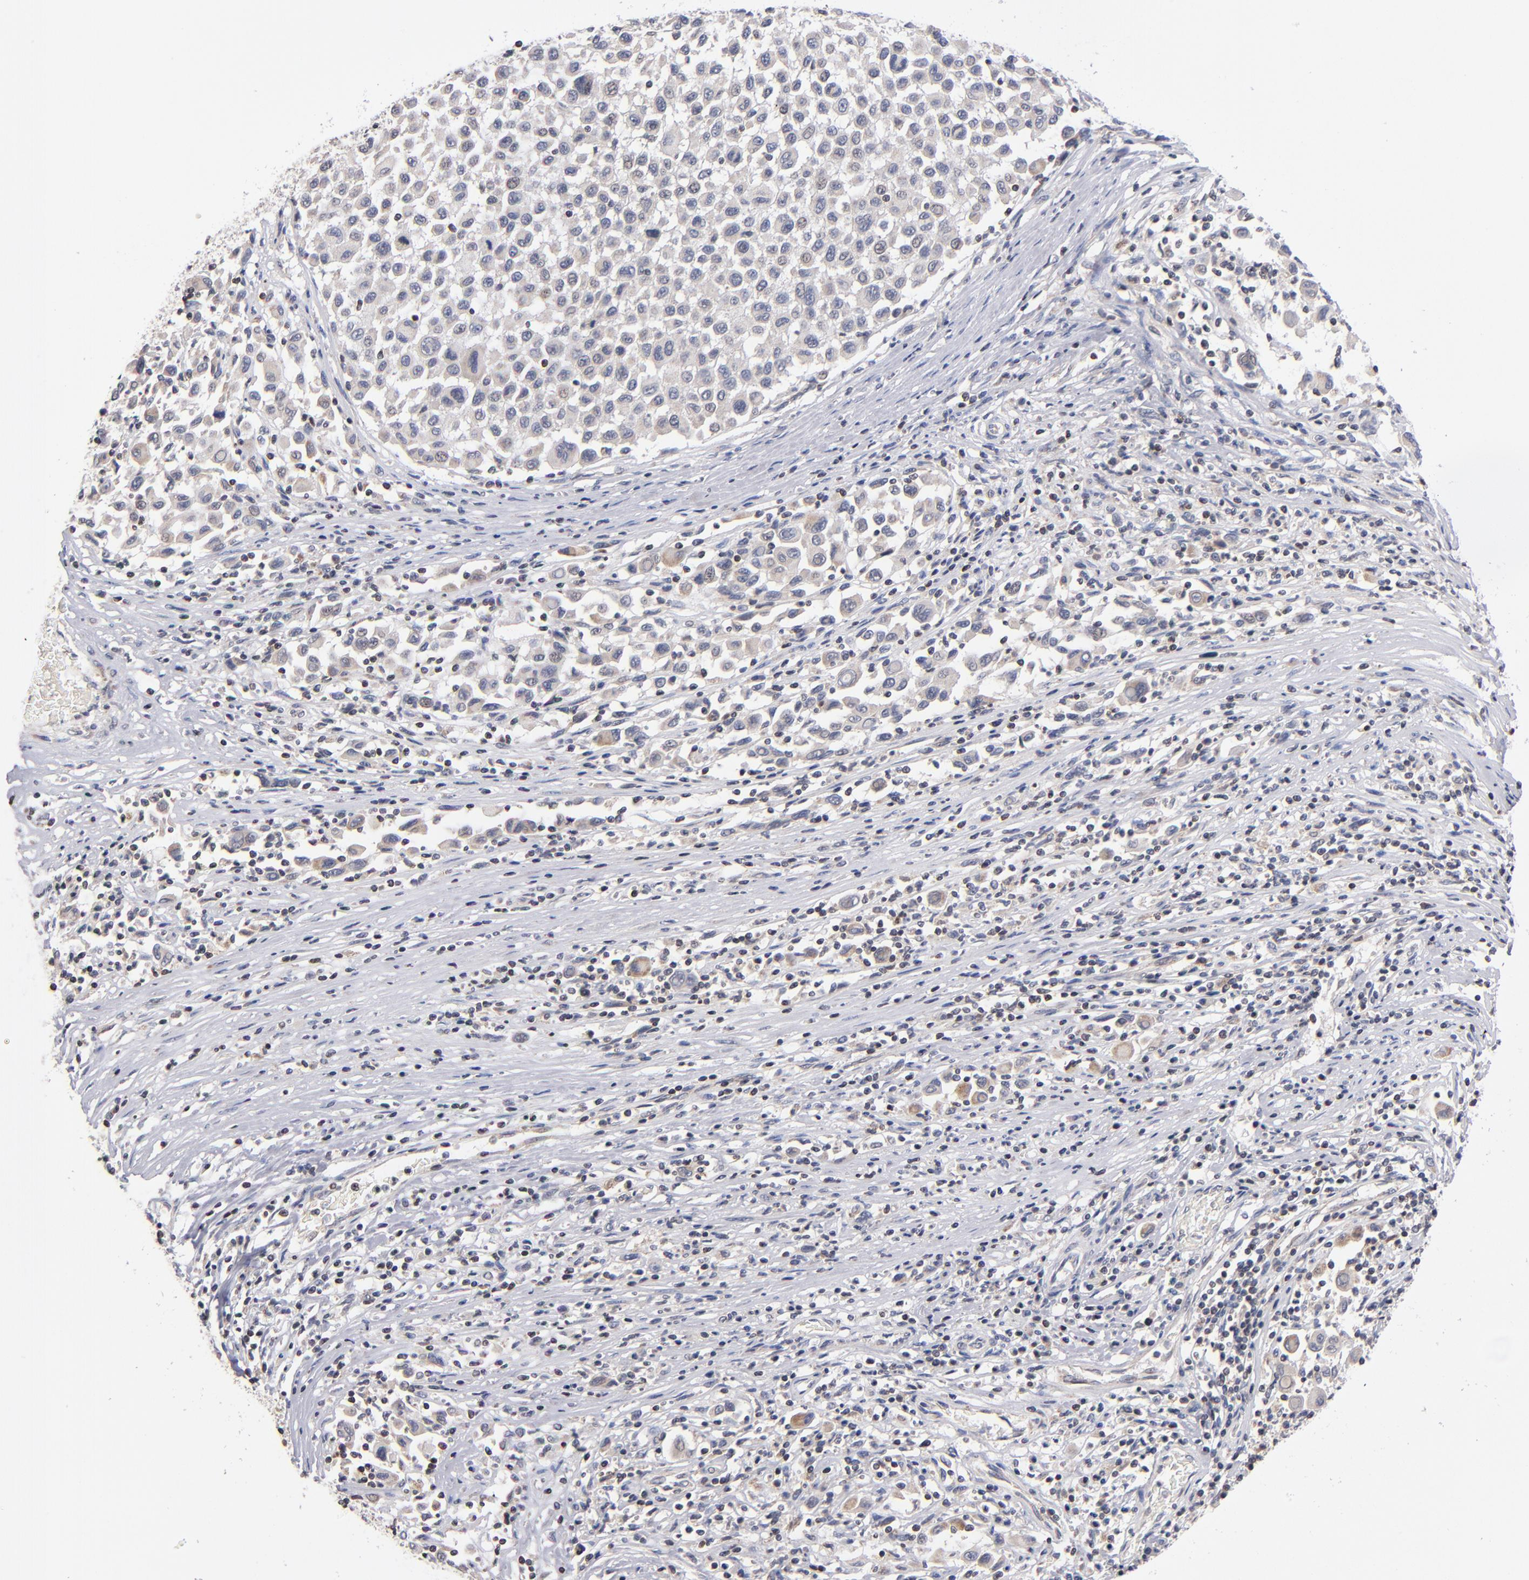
{"staining": {"intensity": "weak", "quantity": "<25%", "location": "nuclear"}, "tissue": "melanoma", "cell_type": "Tumor cells", "image_type": "cancer", "snomed": [{"axis": "morphology", "description": "Malignant melanoma, Metastatic site"}, {"axis": "topography", "description": "Lymph node"}], "caption": "Immunohistochemical staining of human melanoma demonstrates no significant staining in tumor cells.", "gene": "ODF2", "patient": {"sex": "male", "age": 61}}